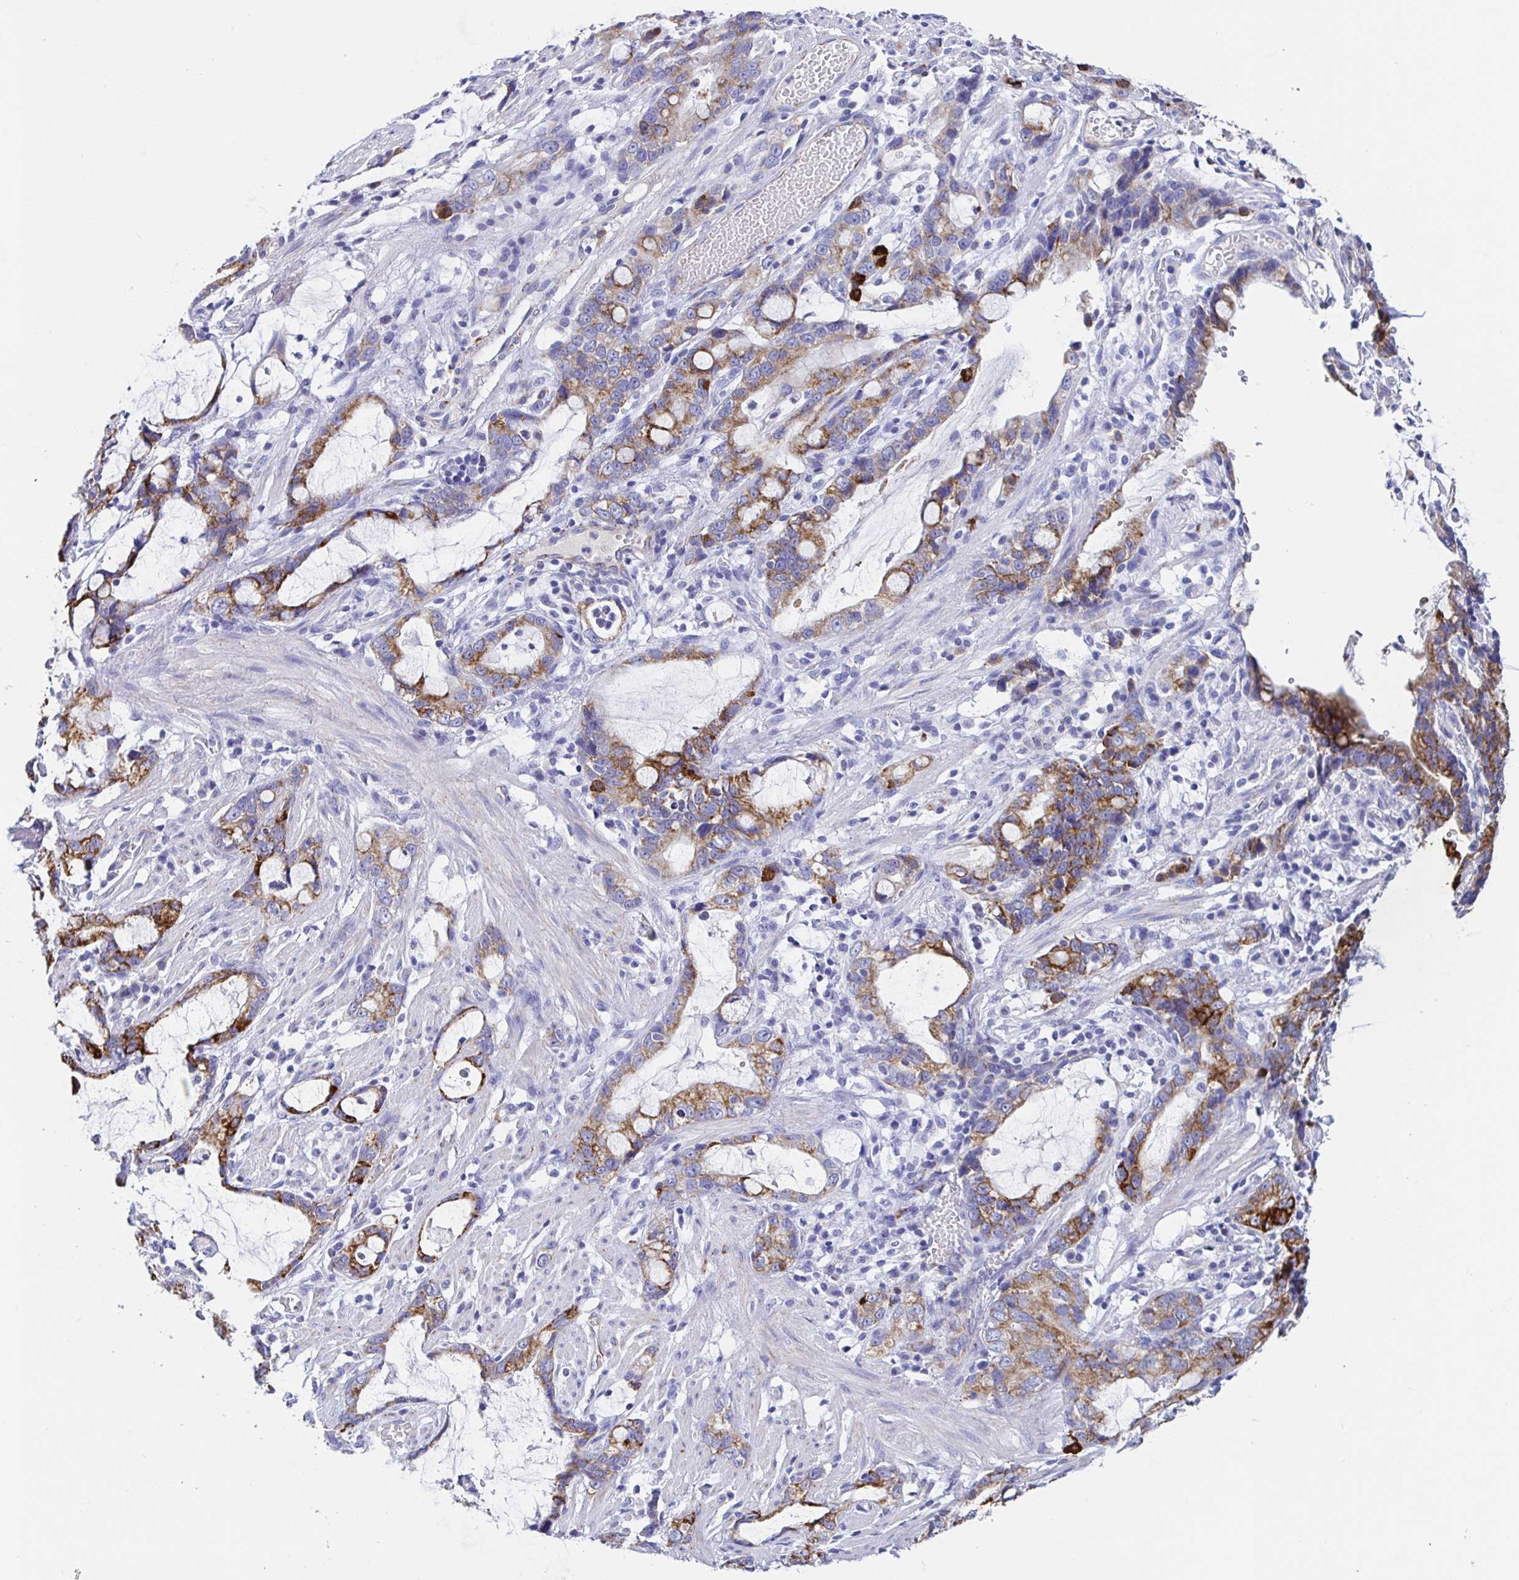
{"staining": {"intensity": "moderate", "quantity": ">75%", "location": "cytoplasmic/membranous"}, "tissue": "stomach cancer", "cell_type": "Tumor cells", "image_type": "cancer", "snomed": [{"axis": "morphology", "description": "Adenocarcinoma, NOS"}, {"axis": "topography", "description": "Stomach"}], "caption": "Approximately >75% of tumor cells in stomach cancer (adenocarcinoma) reveal moderate cytoplasmic/membranous protein positivity as visualized by brown immunohistochemical staining.", "gene": "MAOA", "patient": {"sex": "male", "age": 55}}